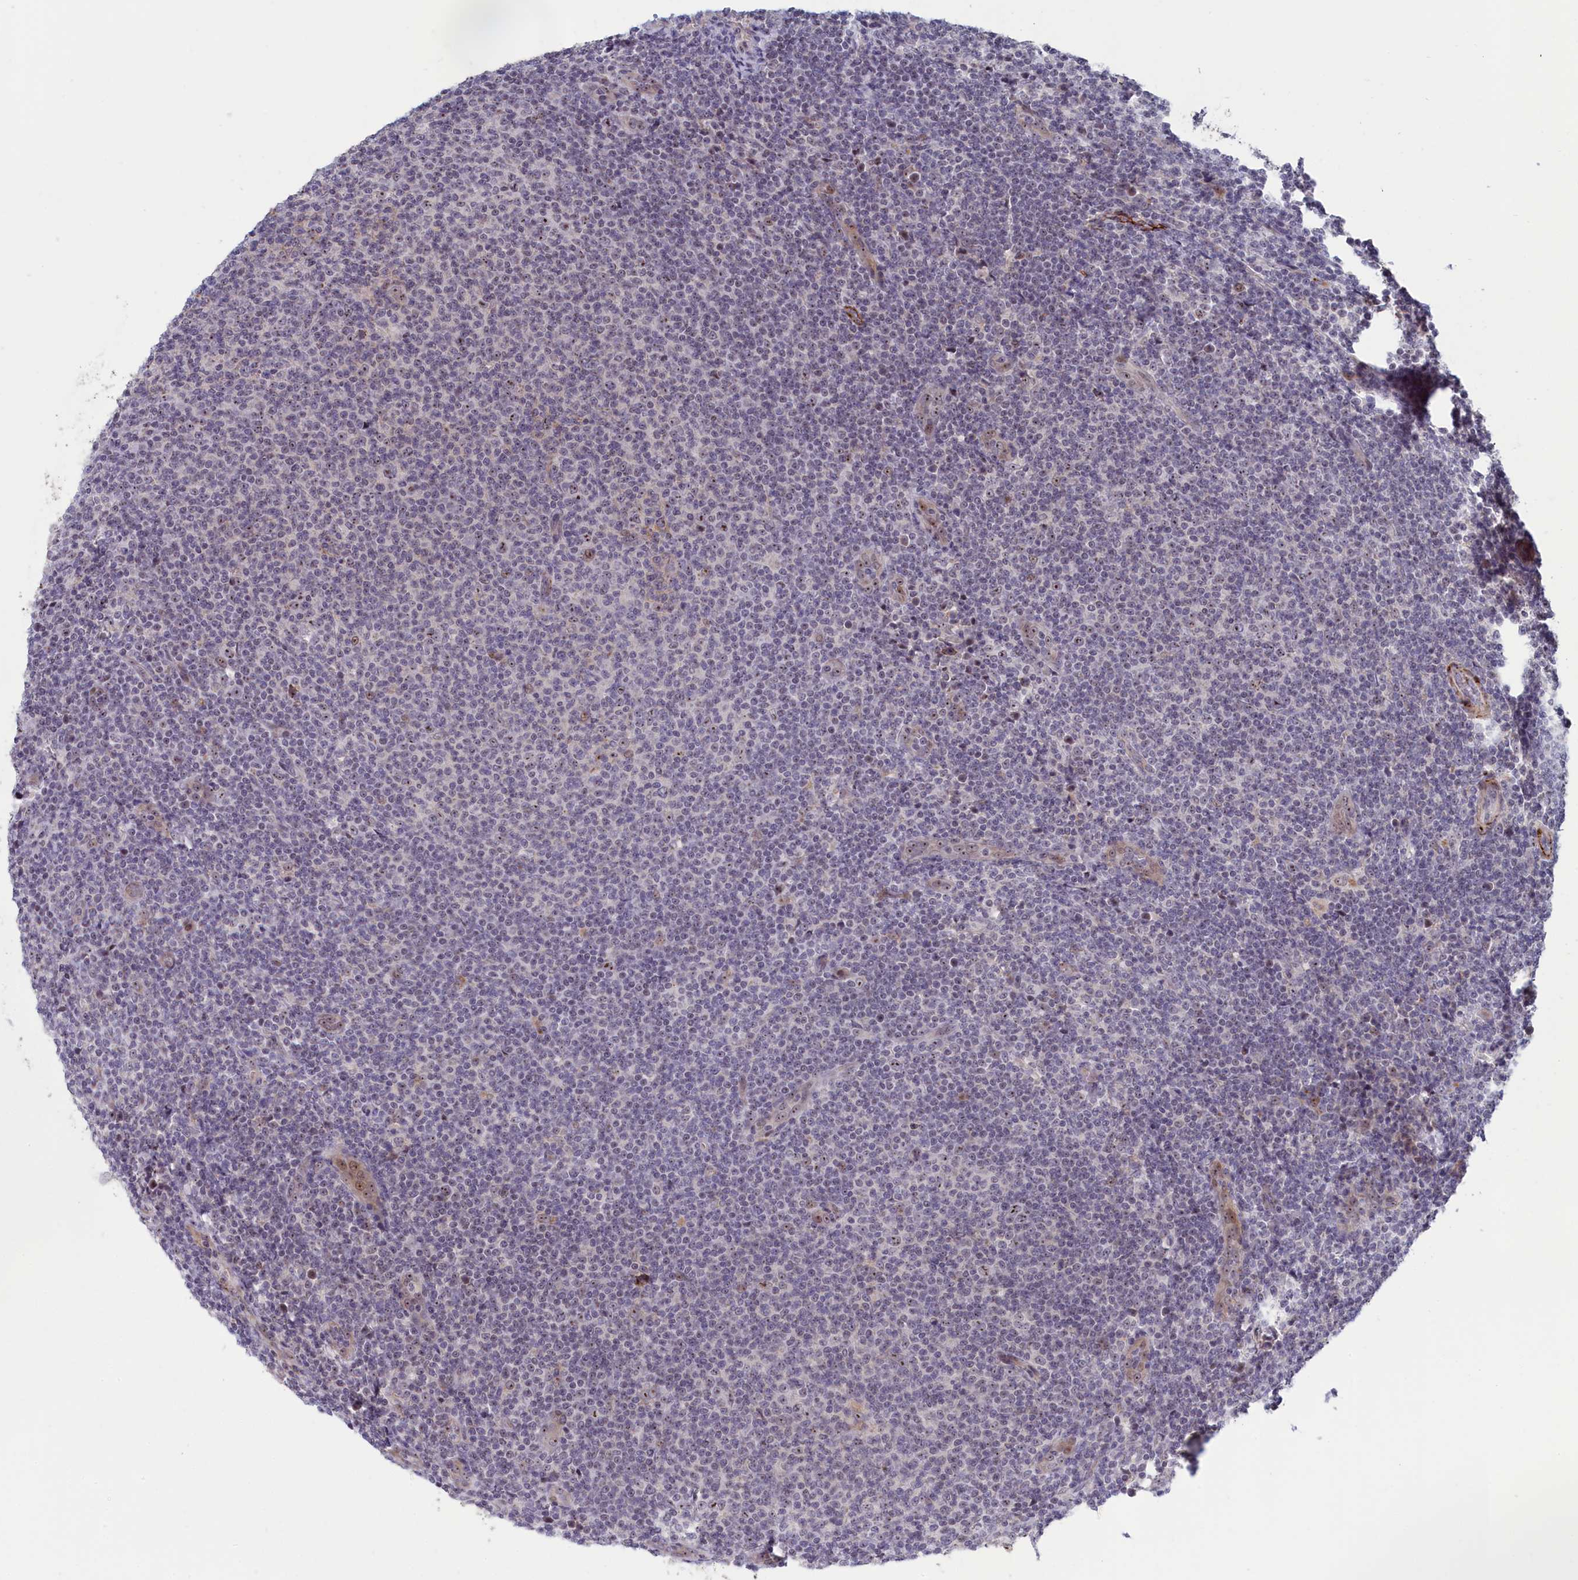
{"staining": {"intensity": "strong", "quantity": "<25%", "location": "cytoplasmic/membranous"}, "tissue": "lymphoma", "cell_type": "Tumor cells", "image_type": "cancer", "snomed": [{"axis": "morphology", "description": "Malignant lymphoma, non-Hodgkin's type, Low grade"}, {"axis": "topography", "description": "Lymph node"}], "caption": "Immunohistochemical staining of human lymphoma exhibits medium levels of strong cytoplasmic/membranous positivity in approximately <25% of tumor cells. (IHC, brightfield microscopy, high magnification).", "gene": "PPAN", "patient": {"sex": "male", "age": 66}}